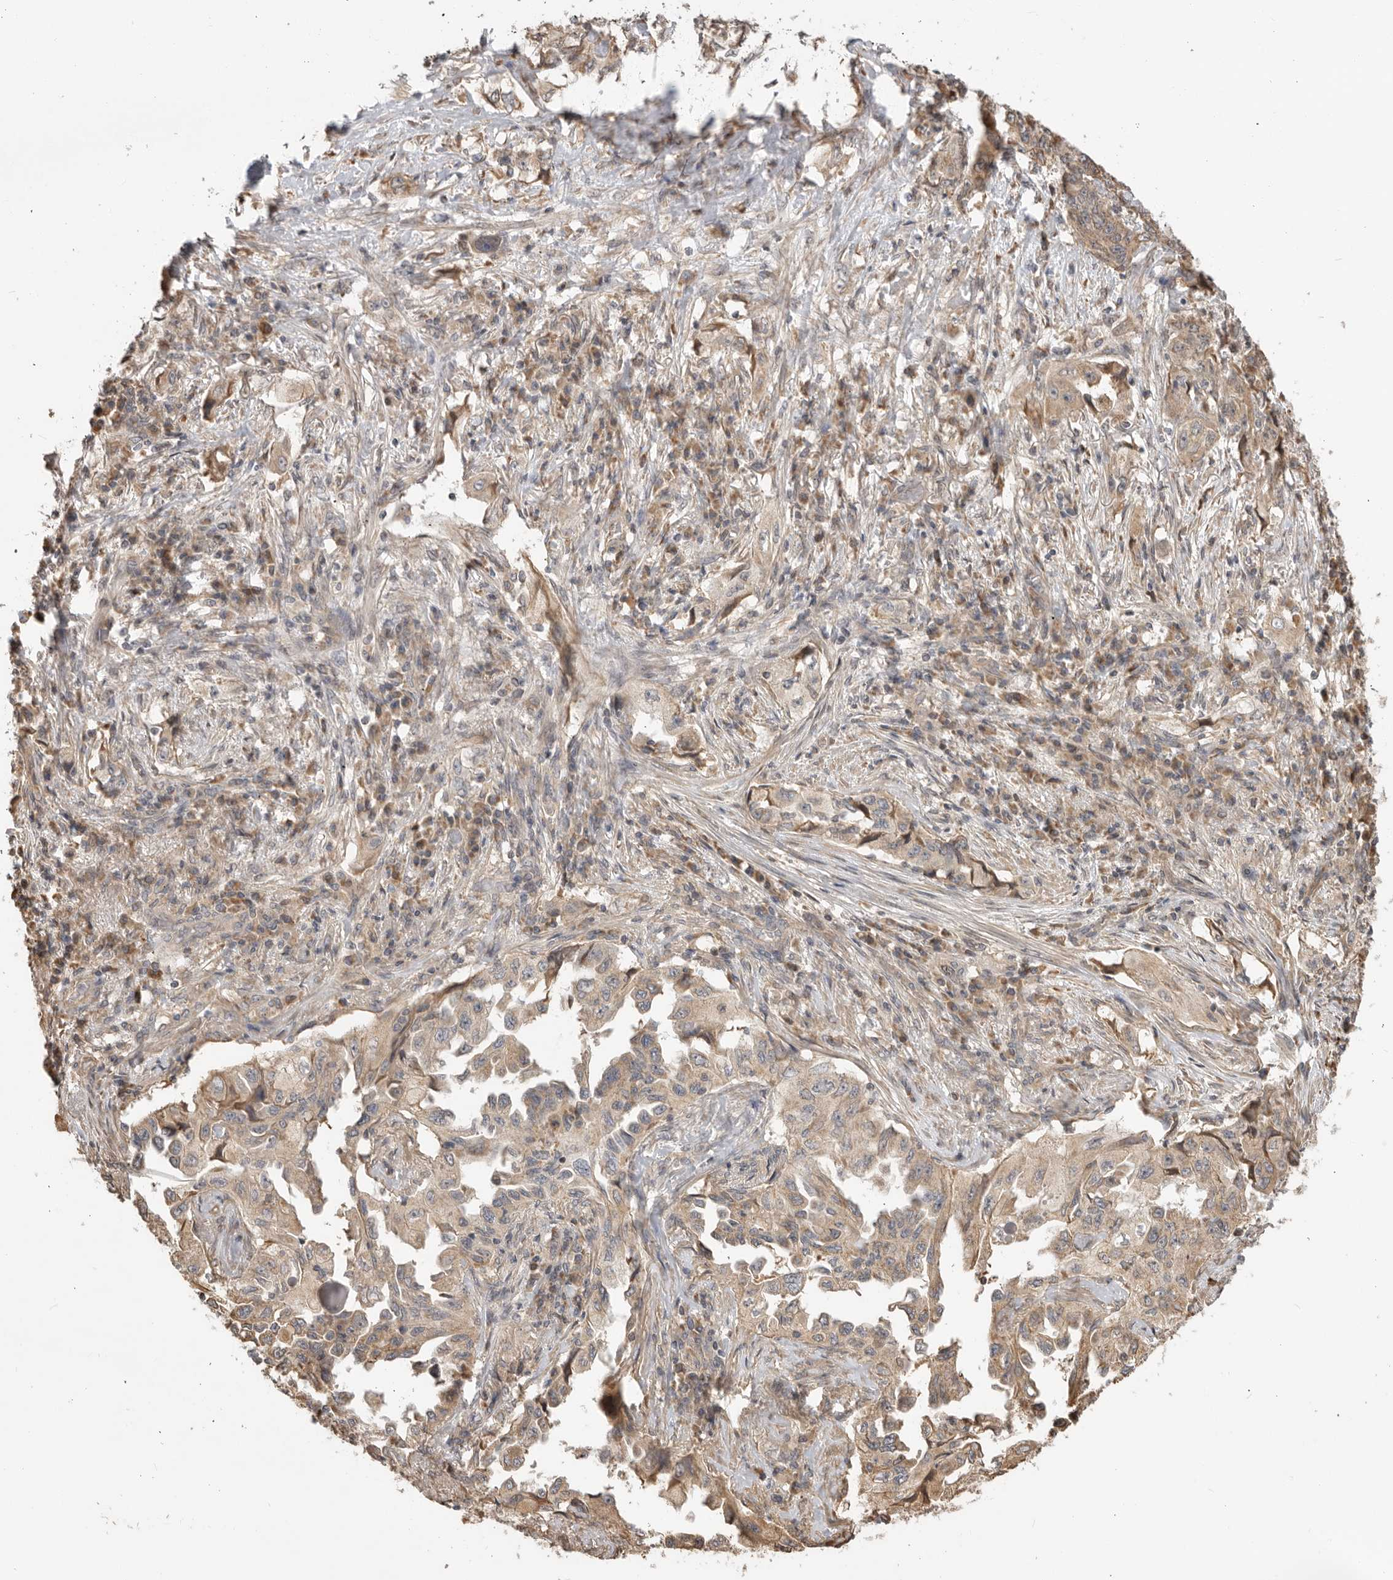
{"staining": {"intensity": "weak", "quantity": ">75%", "location": "cytoplasmic/membranous"}, "tissue": "lung cancer", "cell_type": "Tumor cells", "image_type": "cancer", "snomed": [{"axis": "morphology", "description": "Adenocarcinoma, NOS"}, {"axis": "topography", "description": "Lung"}], "caption": "High-magnification brightfield microscopy of adenocarcinoma (lung) stained with DAB (brown) and counterstained with hematoxylin (blue). tumor cells exhibit weak cytoplasmic/membranous positivity is identified in about>75% of cells.", "gene": "DPH7", "patient": {"sex": "female", "age": 51}}